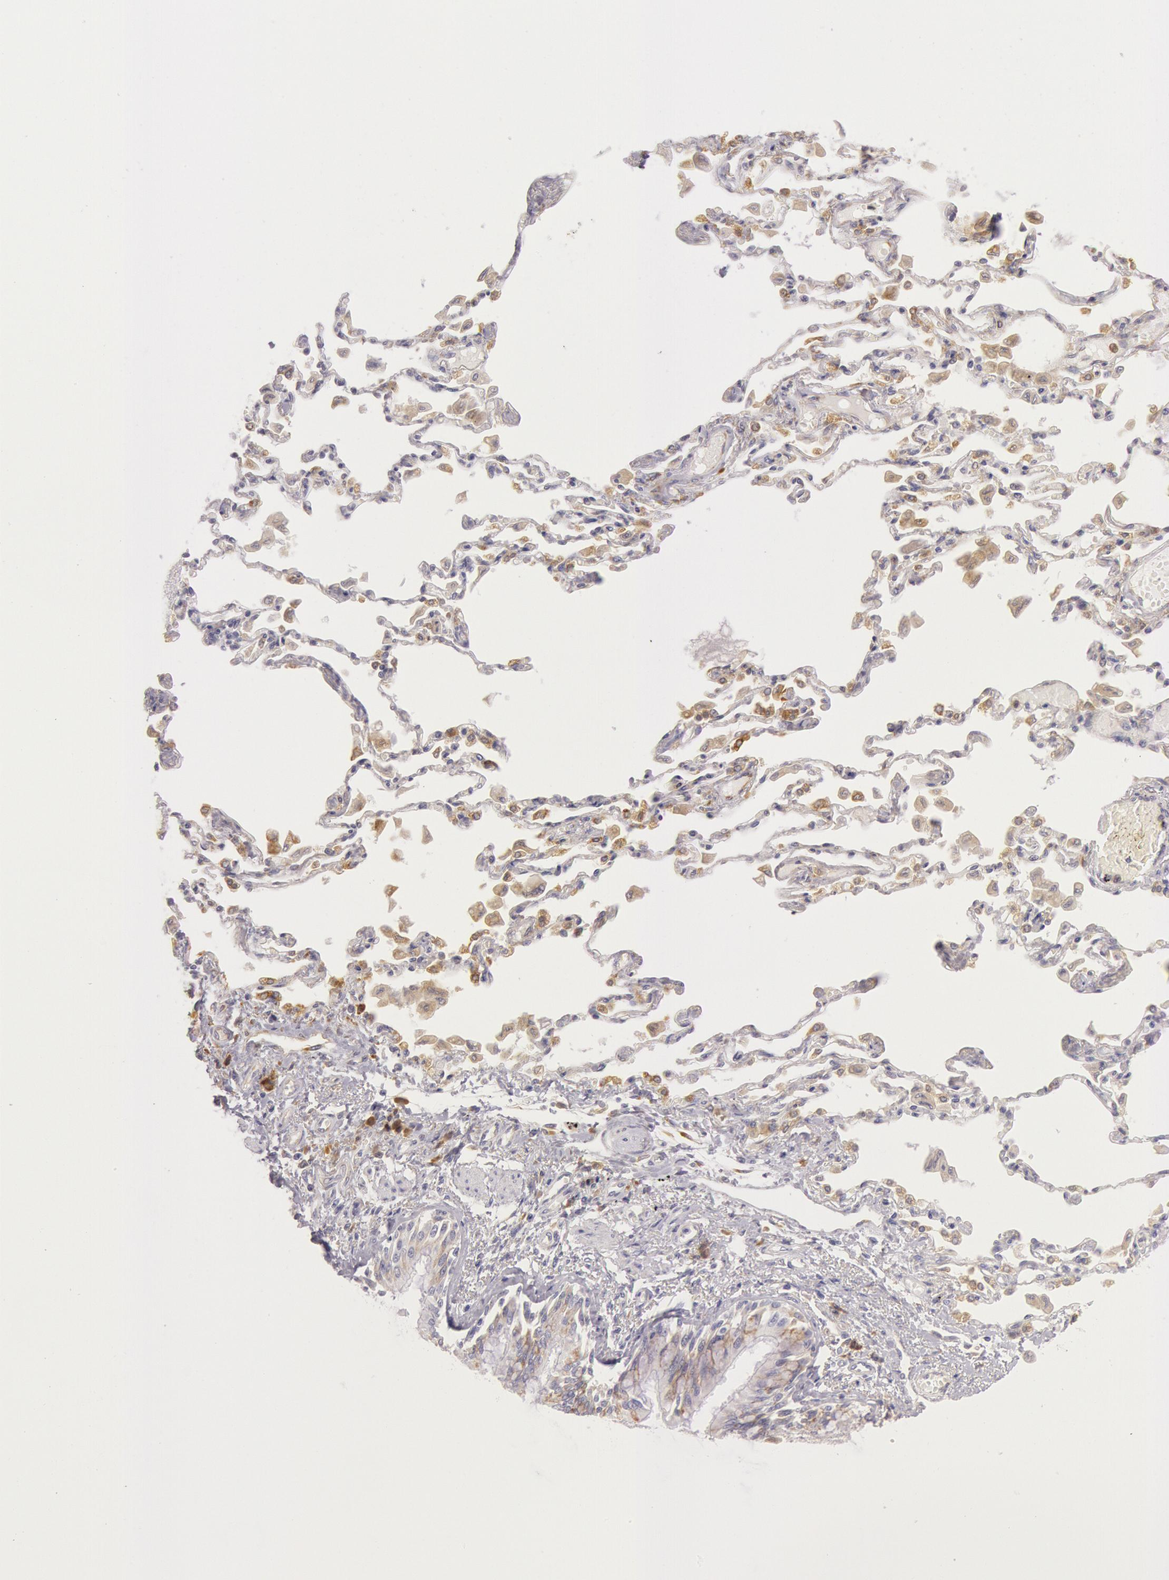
{"staining": {"intensity": "negative", "quantity": "none", "location": "none"}, "tissue": "adipose tissue", "cell_type": "Adipocytes", "image_type": "normal", "snomed": [{"axis": "morphology", "description": "Normal tissue, NOS"}, {"axis": "morphology", "description": "Adenocarcinoma, NOS"}, {"axis": "topography", "description": "Cartilage tissue"}, {"axis": "topography", "description": "Lung"}], "caption": "Image shows no significant protein expression in adipocytes of benign adipose tissue.", "gene": "CIDEB", "patient": {"sex": "female", "age": 67}}